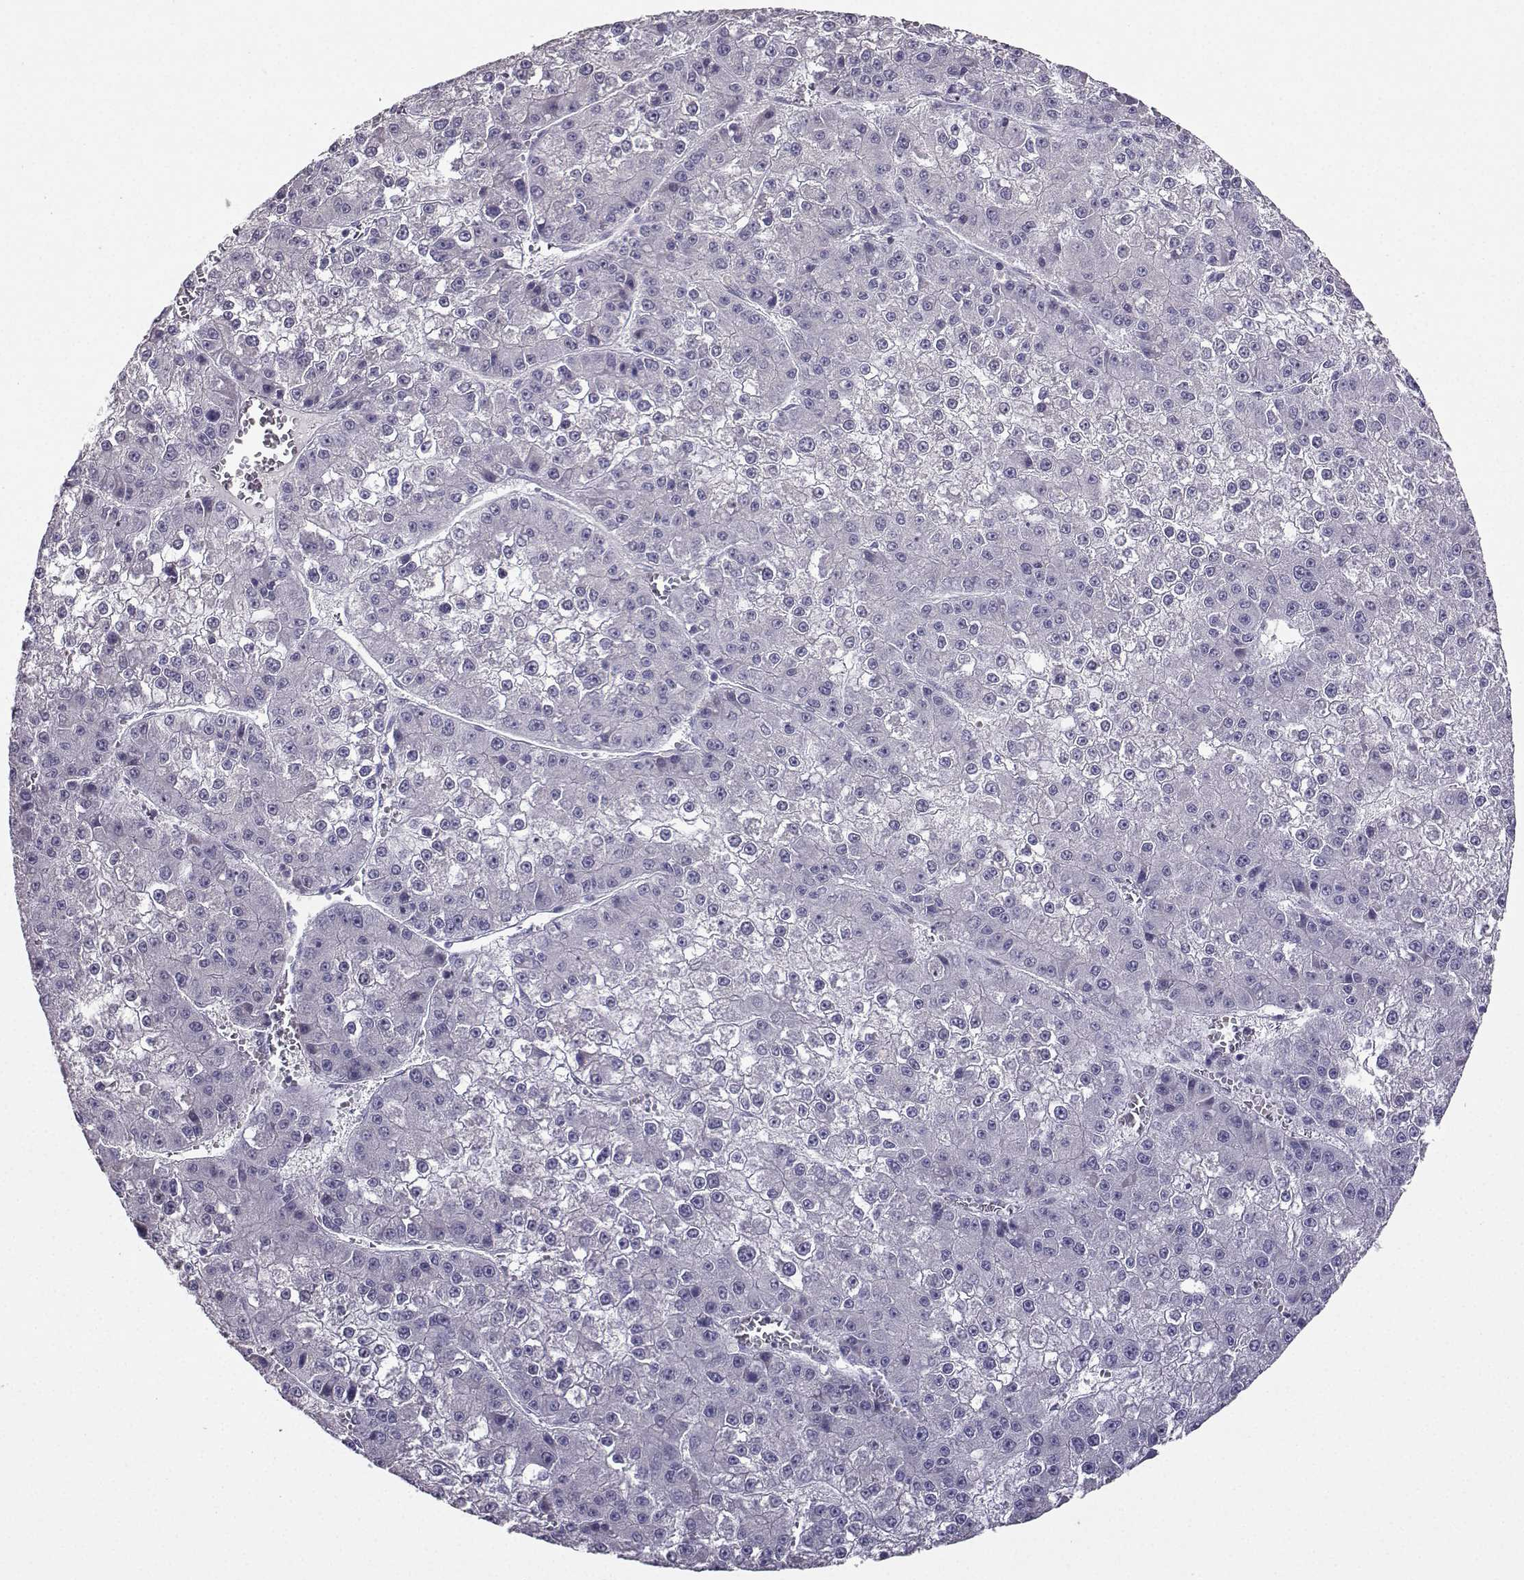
{"staining": {"intensity": "negative", "quantity": "none", "location": "none"}, "tissue": "liver cancer", "cell_type": "Tumor cells", "image_type": "cancer", "snomed": [{"axis": "morphology", "description": "Carcinoma, Hepatocellular, NOS"}, {"axis": "topography", "description": "Liver"}], "caption": "Tumor cells are negative for brown protein staining in liver hepatocellular carcinoma.", "gene": "CARTPT", "patient": {"sex": "female", "age": 73}}